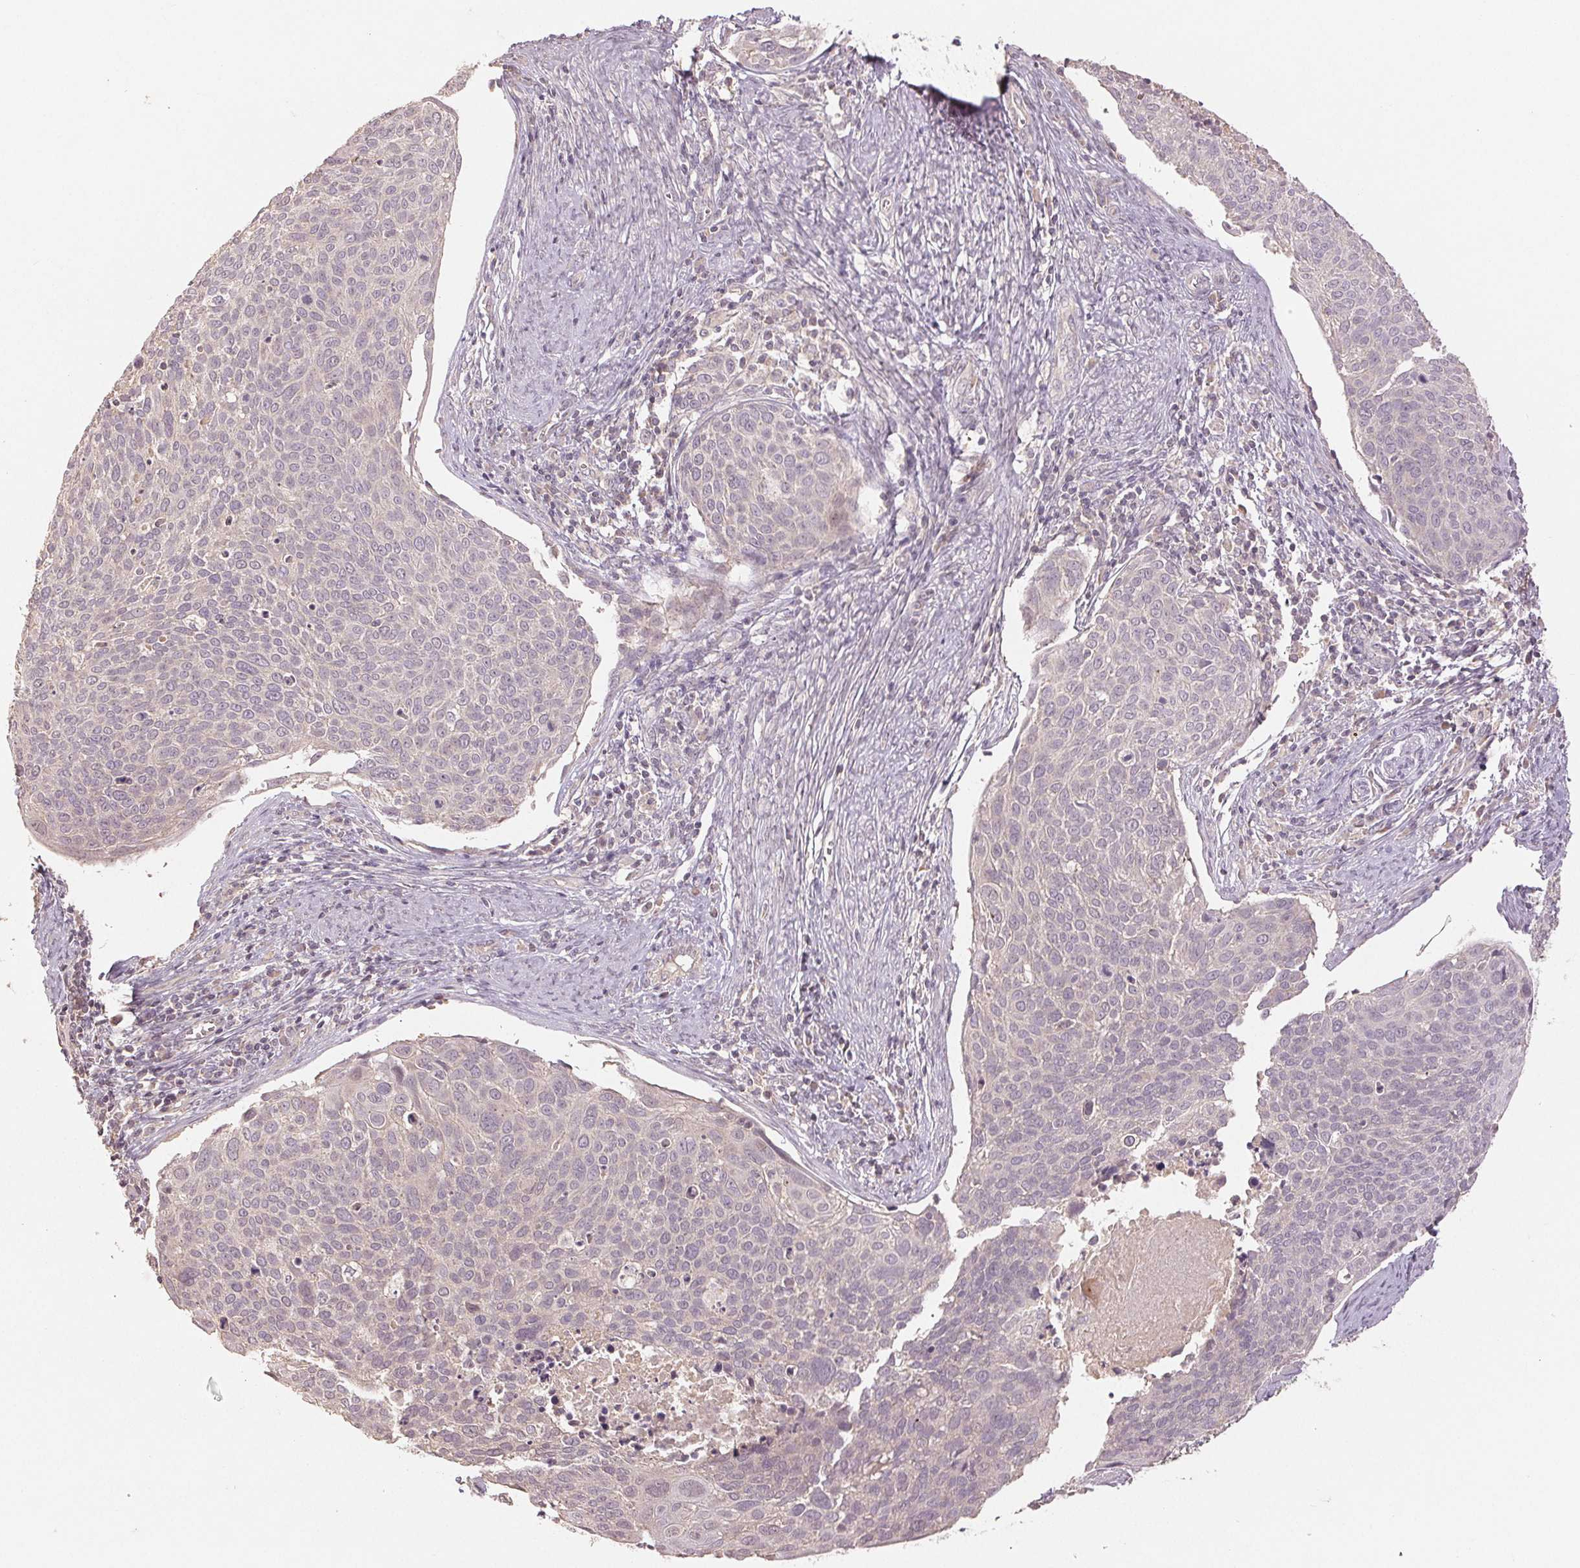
{"staining": {"intensity": "negative", "quantity": "none", "location": "none"}, "tissue": "cervical cancer", "cell_type": "Tumor cells", "image_type": "cancer", "snomed": [{"axis": "morphology", "description": "Squamous cell carcinoma, NOS"}, {"axis": "topography", "description": "Cervix"}], "caption": "High power microscopy image of an immunohistochemistry (IHC) photomicrograph of cervical cancer, revealing no significant expression in tumor cells.", "gene": "COX14", "patient": {"sex": "female", "age": 39}}